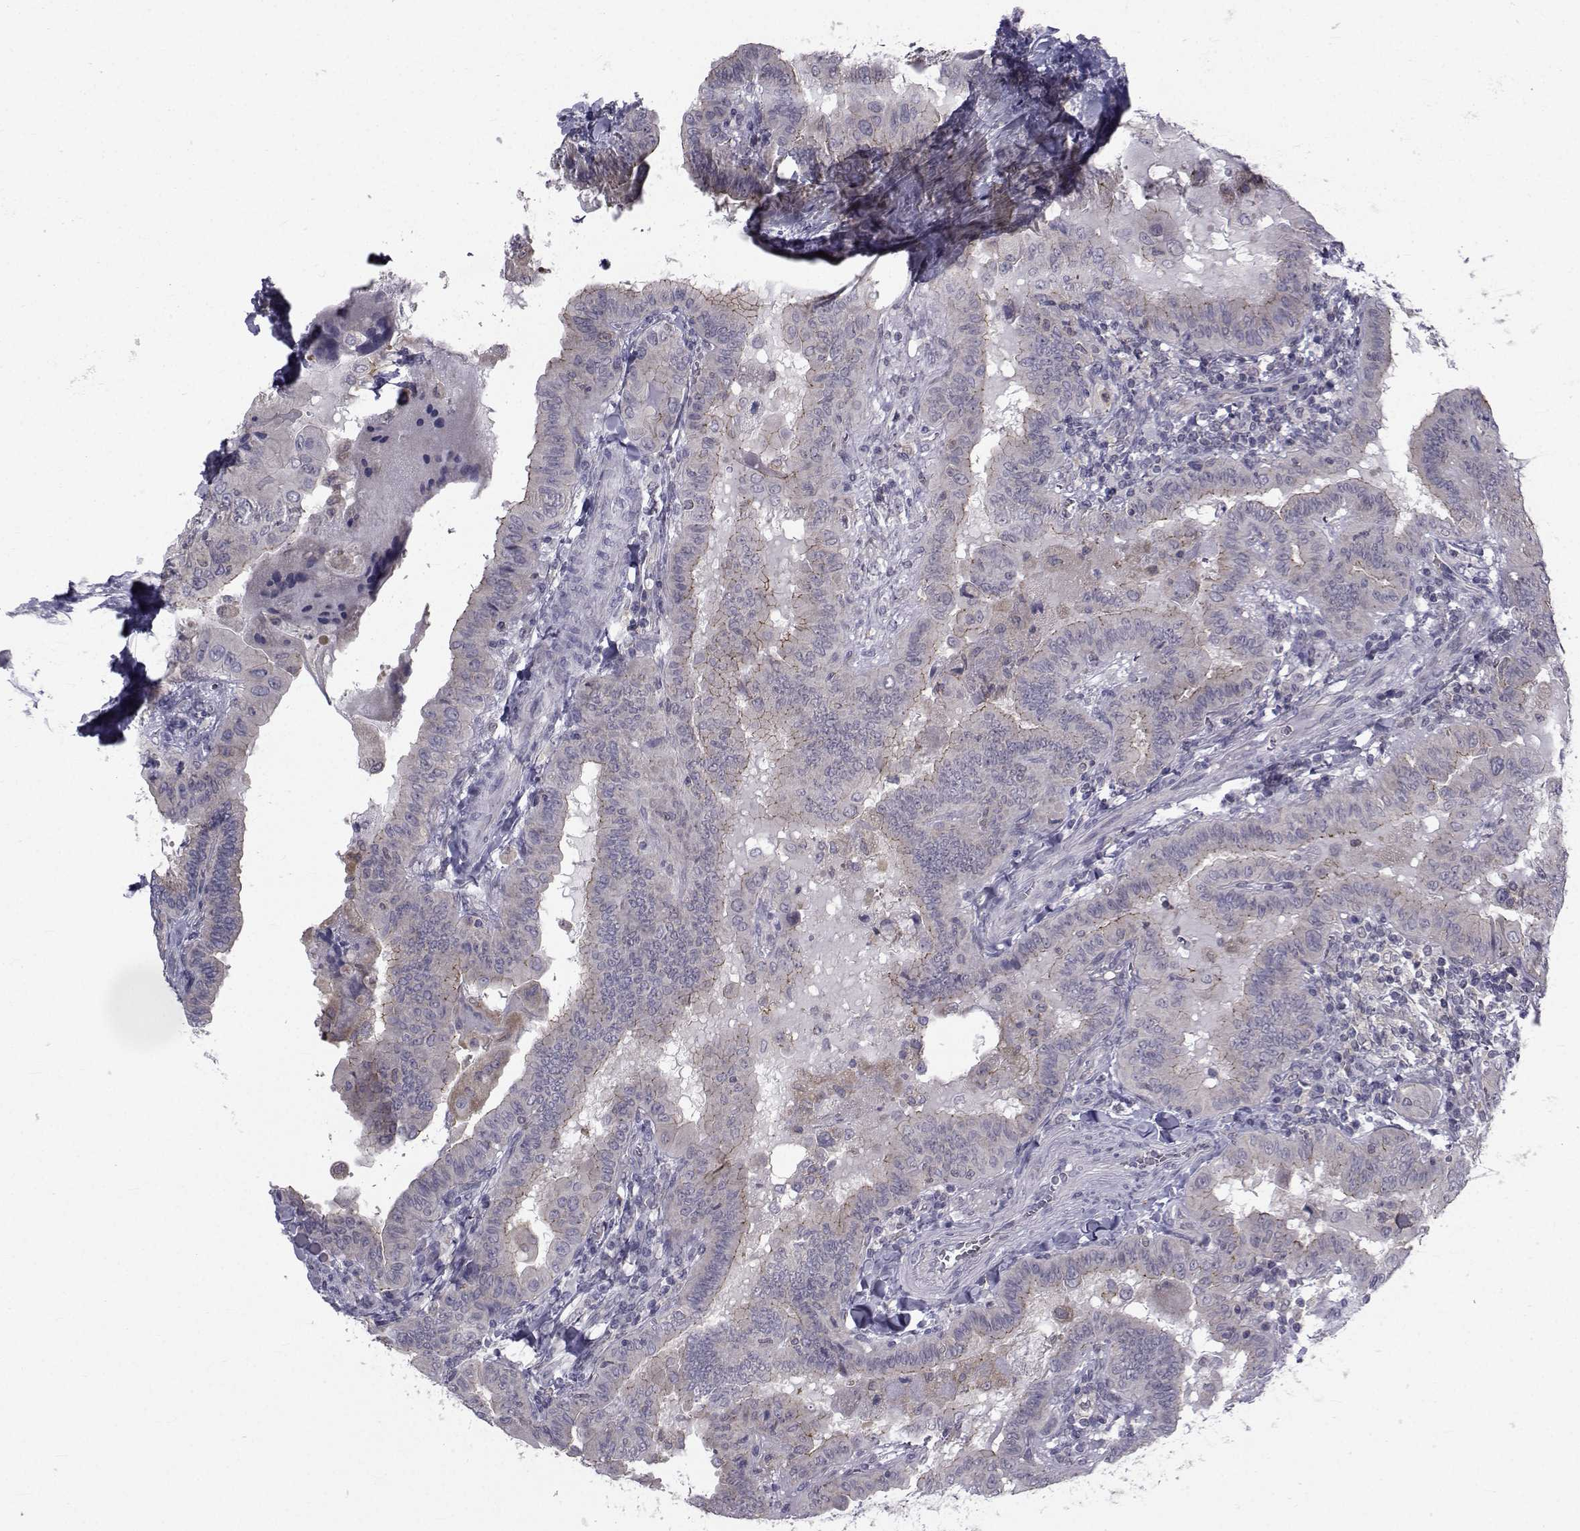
{"staining": {"intensity": "strong", "quantity": "<25%", "location": "cytoplasmic/membranous"}, "tissue": "thyroid cancer", "cell_type": "Tumor cells", "image_type": "cancer", "snomed": [{"axis": "morphology", "description": "Papillary adenocarcinoma, NOS"}, {"axis": "topography", "description": "Thyroid gland"}], "caption": "This image shows IHC staining of human papillary adenocarcinoma (thyroid), with medium strong cytoplasmic/membranous expression in about <25% of tumor cells.", "gene": "SLC30A10", "patient": {"sex": "female", "age": 37}}